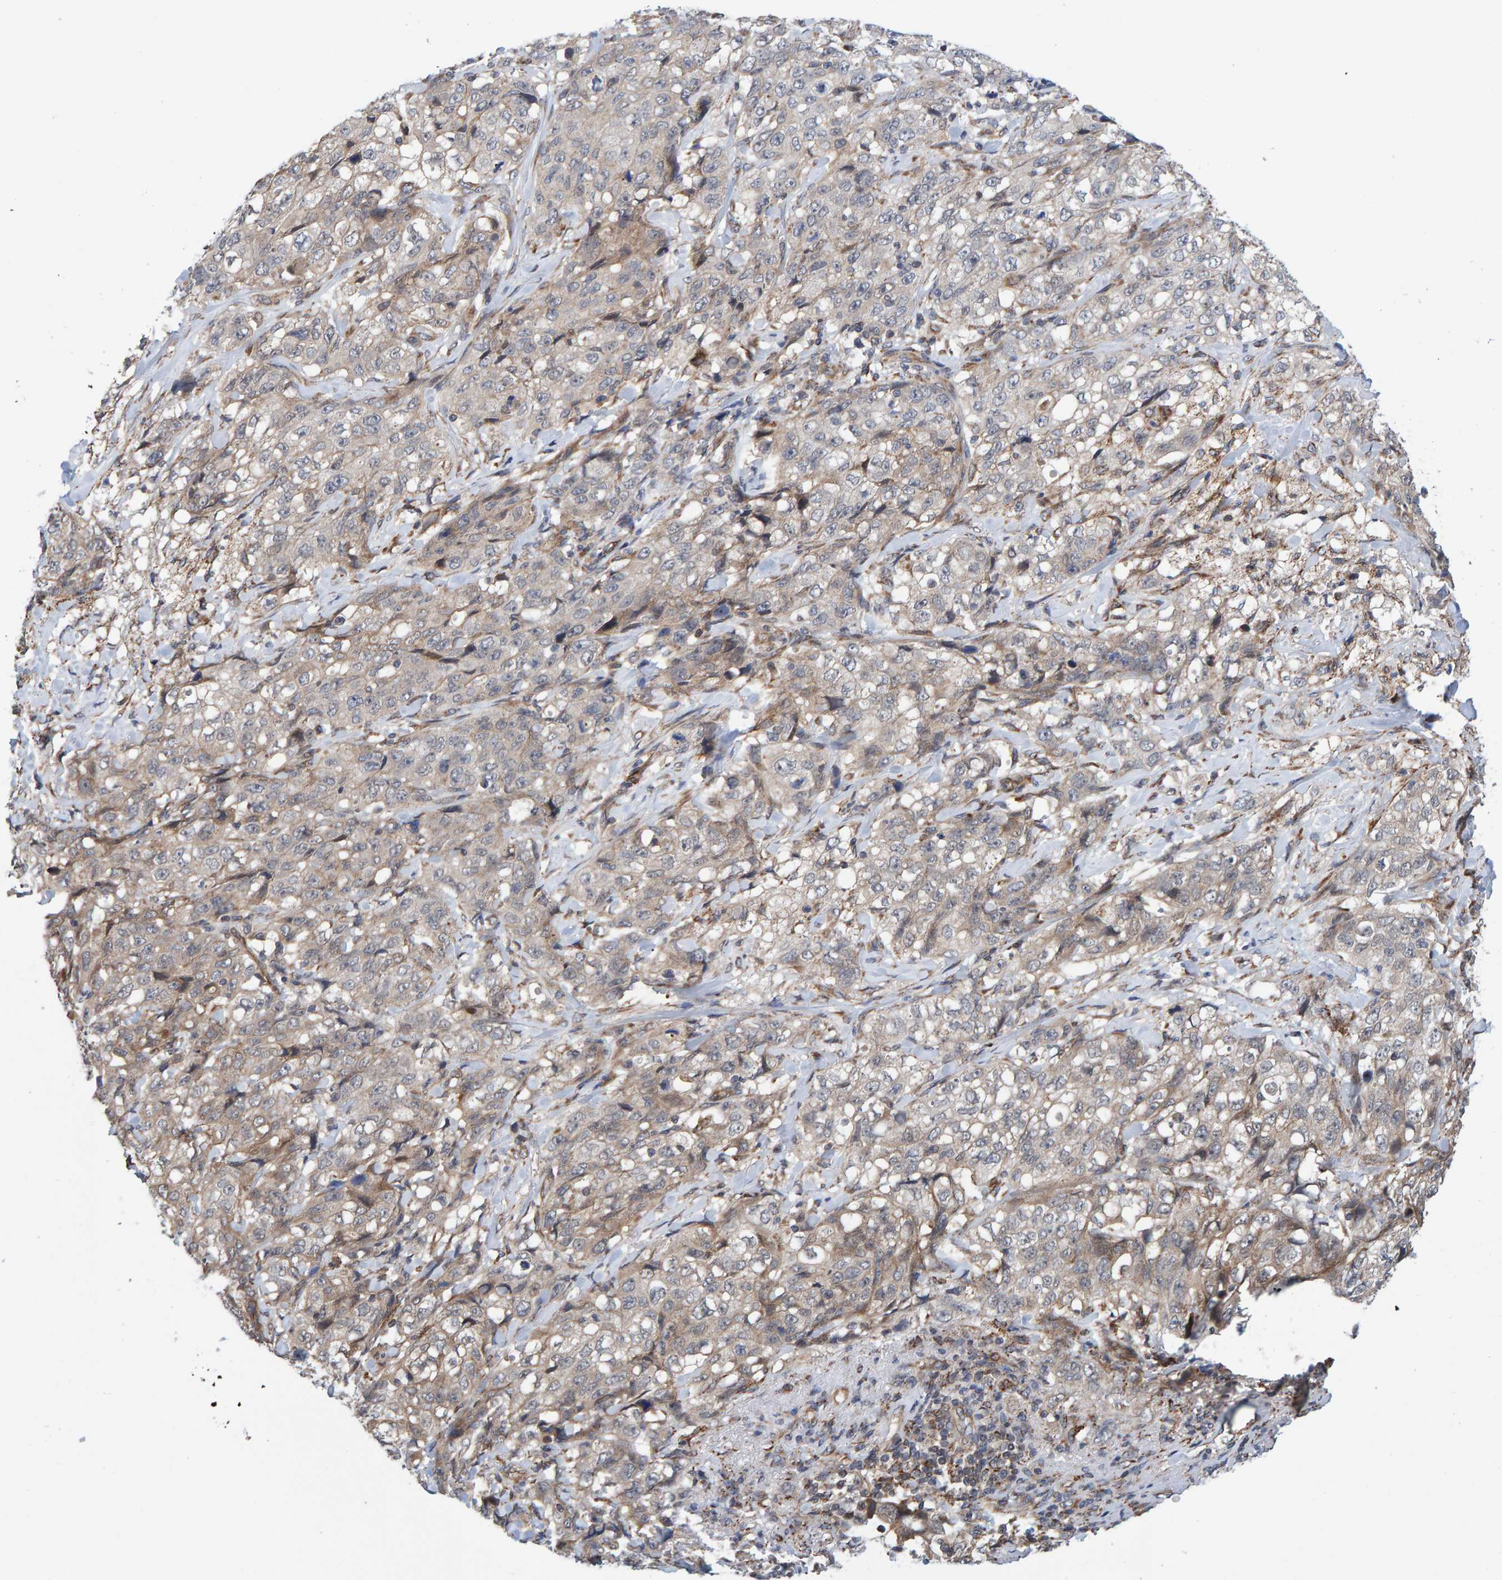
{"staining": {"intensity": "weak", "quantity": "<25%", "location": "cytoplasmic/membranous"}, "tissue": "stomach cancer", "cell_type": "Tumor cells", "image_type": "cancer", "snomed": [{"axis": "morphology", "description": "Adenocarcinoma, NOS"}, {"axis": "topography", "description": "Stomach"}], "caption": "Tumor cells show no significant positivity in stomach adenocarcinoma.", "gene": "SCRN2", "patient": {"sex": "male", "age": 48}}